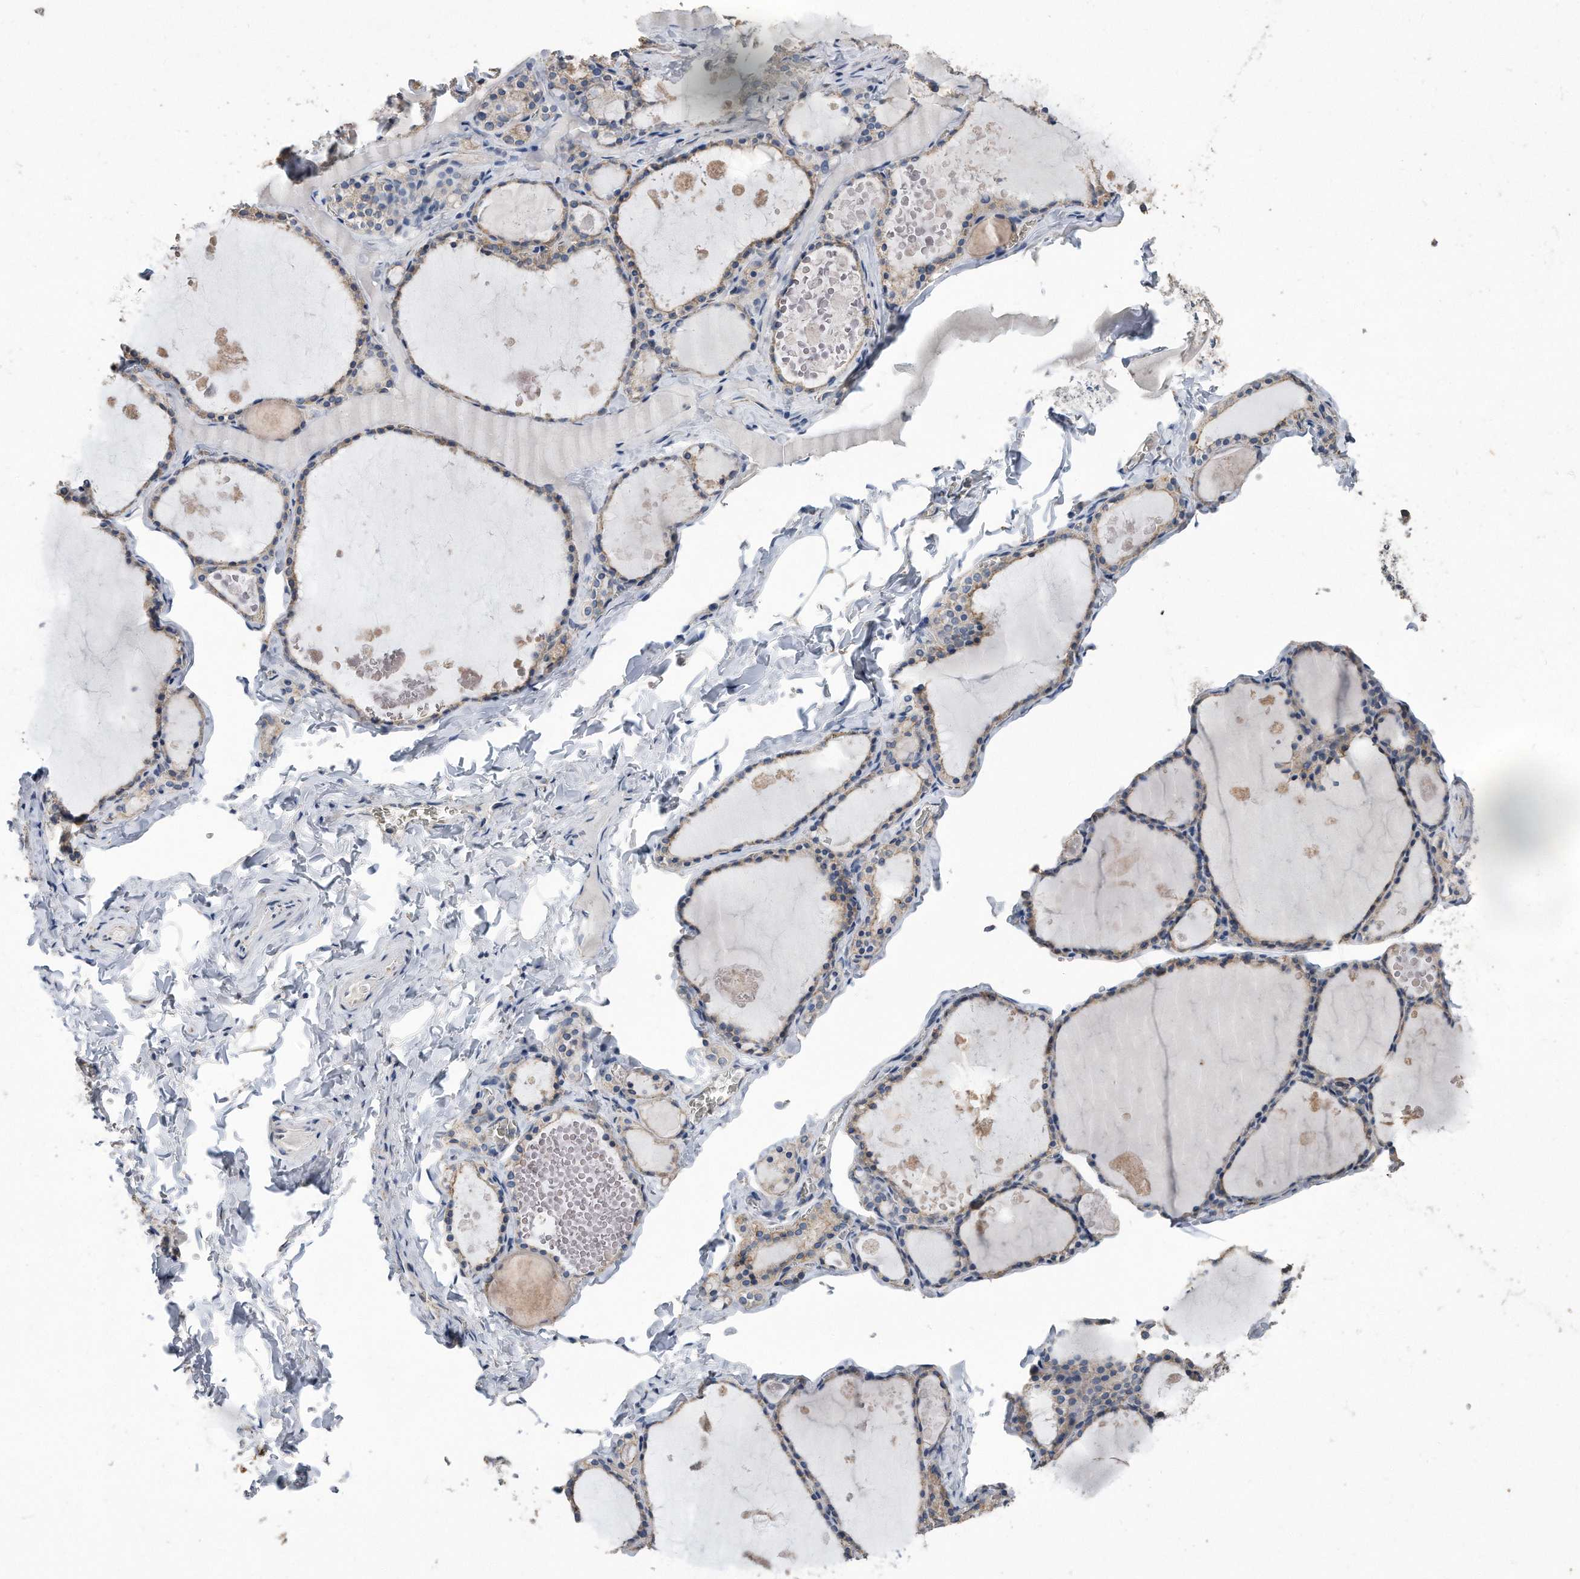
{"staining": {"intensity": "weak", "quantity": "<25%", "location": "cytoplasmic/membranous"}, "tissue": "thyroid gland", "cell_type": "Glandular cells", "image_type": "normal", "snomed": [{"axis": "morphology", "description": "Normal tissue, NOS"}, {"axis": "topography", "description": "Thyroid gland"}], "caption": "A photomicrograph of human thyroid gland is negative for staining in glandular cells. The staining is performed using DAB (3,3'-diaminobenzidine) brown chromogen with nuclei counter-stained in using hematoxylin.", "gene": "CDCP1", "patient": {"sex": "male", "age": 56}}